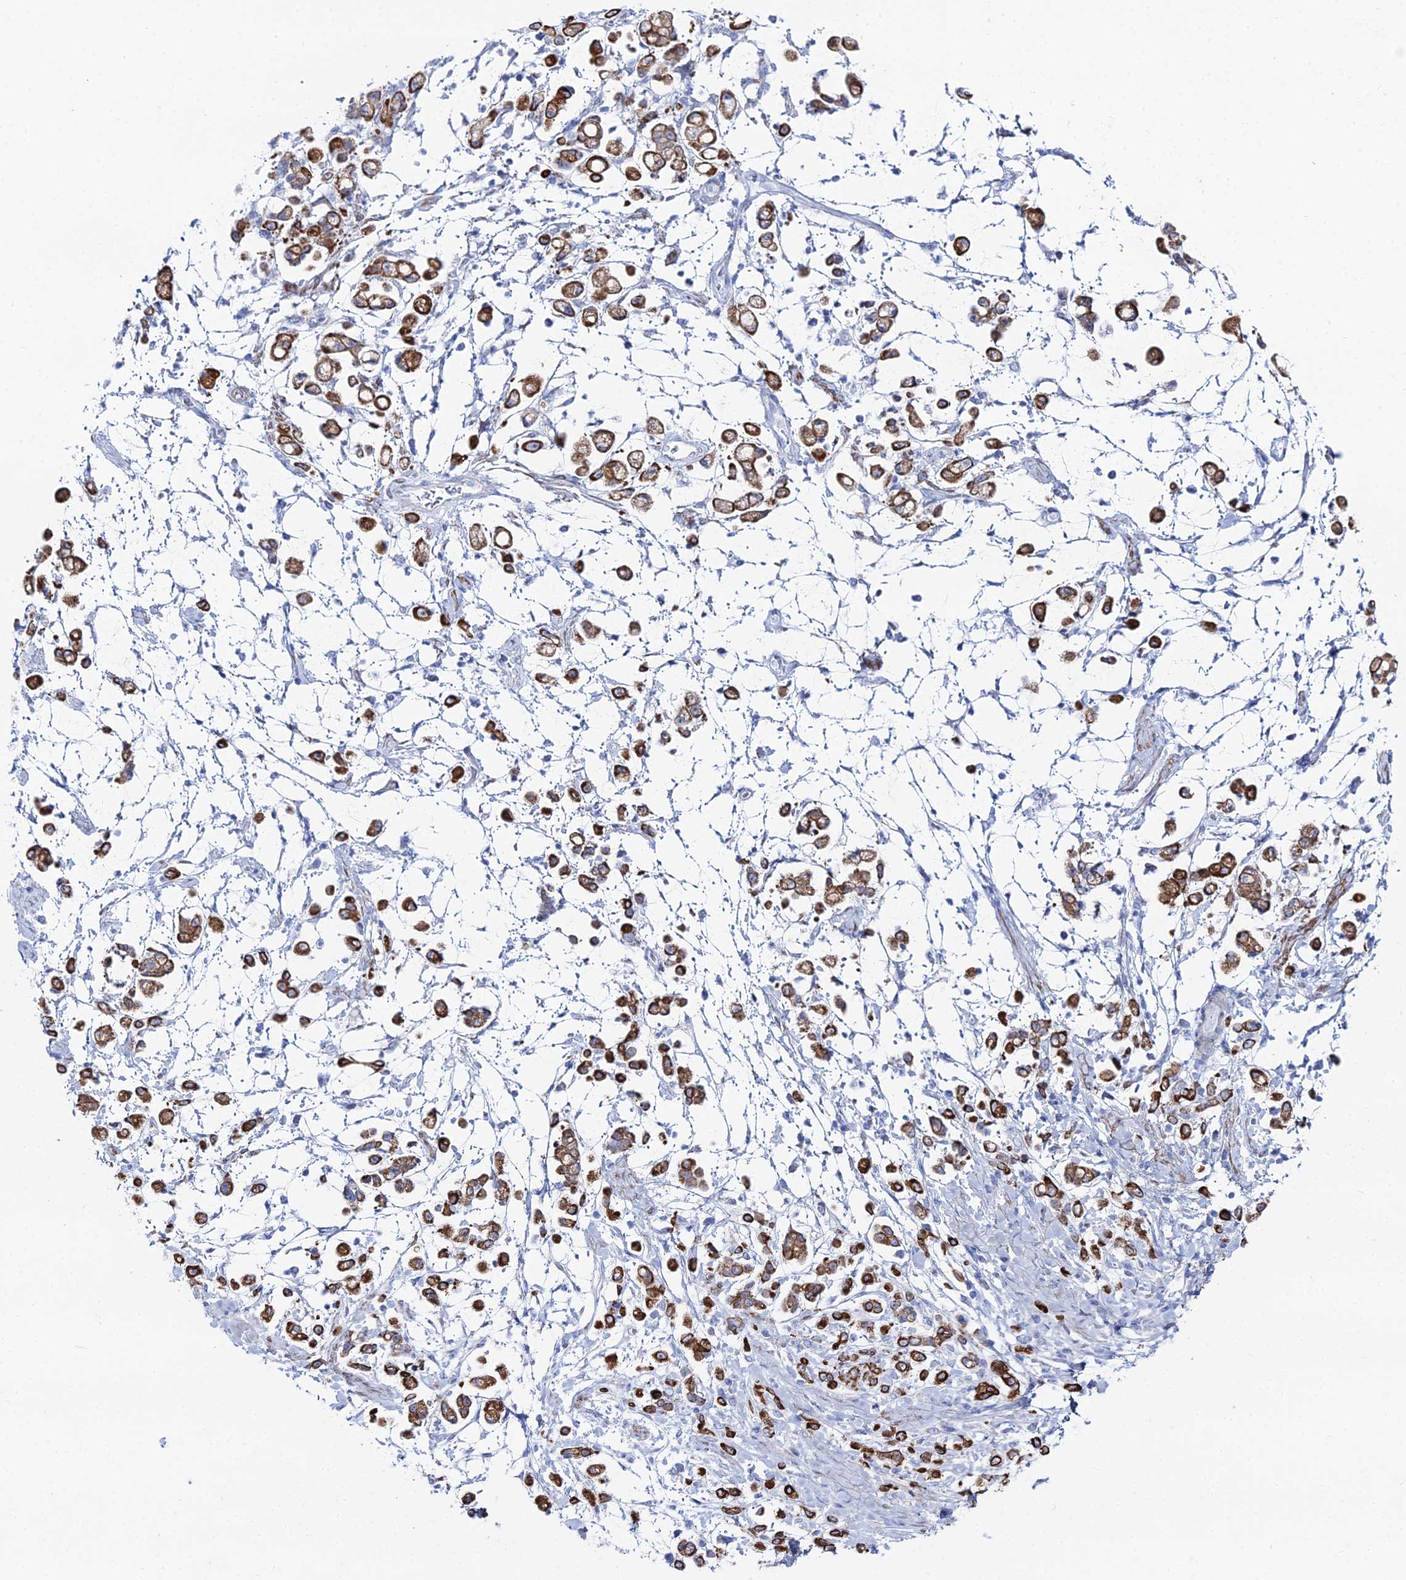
{"staining": {"intensity": "strong", "quantity": ">75%", "location": "cytoplasmic/membranous"}, "tissue": "stomach cancer", "cell_type": "Tumor cells", "image_type": "cancer", "snomed": [{"axis": "morphology", "description": "Adenocarcinoma, NOS"}, {"axis": "topography", "description": "Stomach"}], "caption": "IHC histopathology image of stomach cancer stained for a protein (brown), which reveals high levels of strong cytoplasmic/membranous positivity in about >75% of tumor cells.", "gene": "DHX34", "patient": {"sex": "female", "age": 60}}